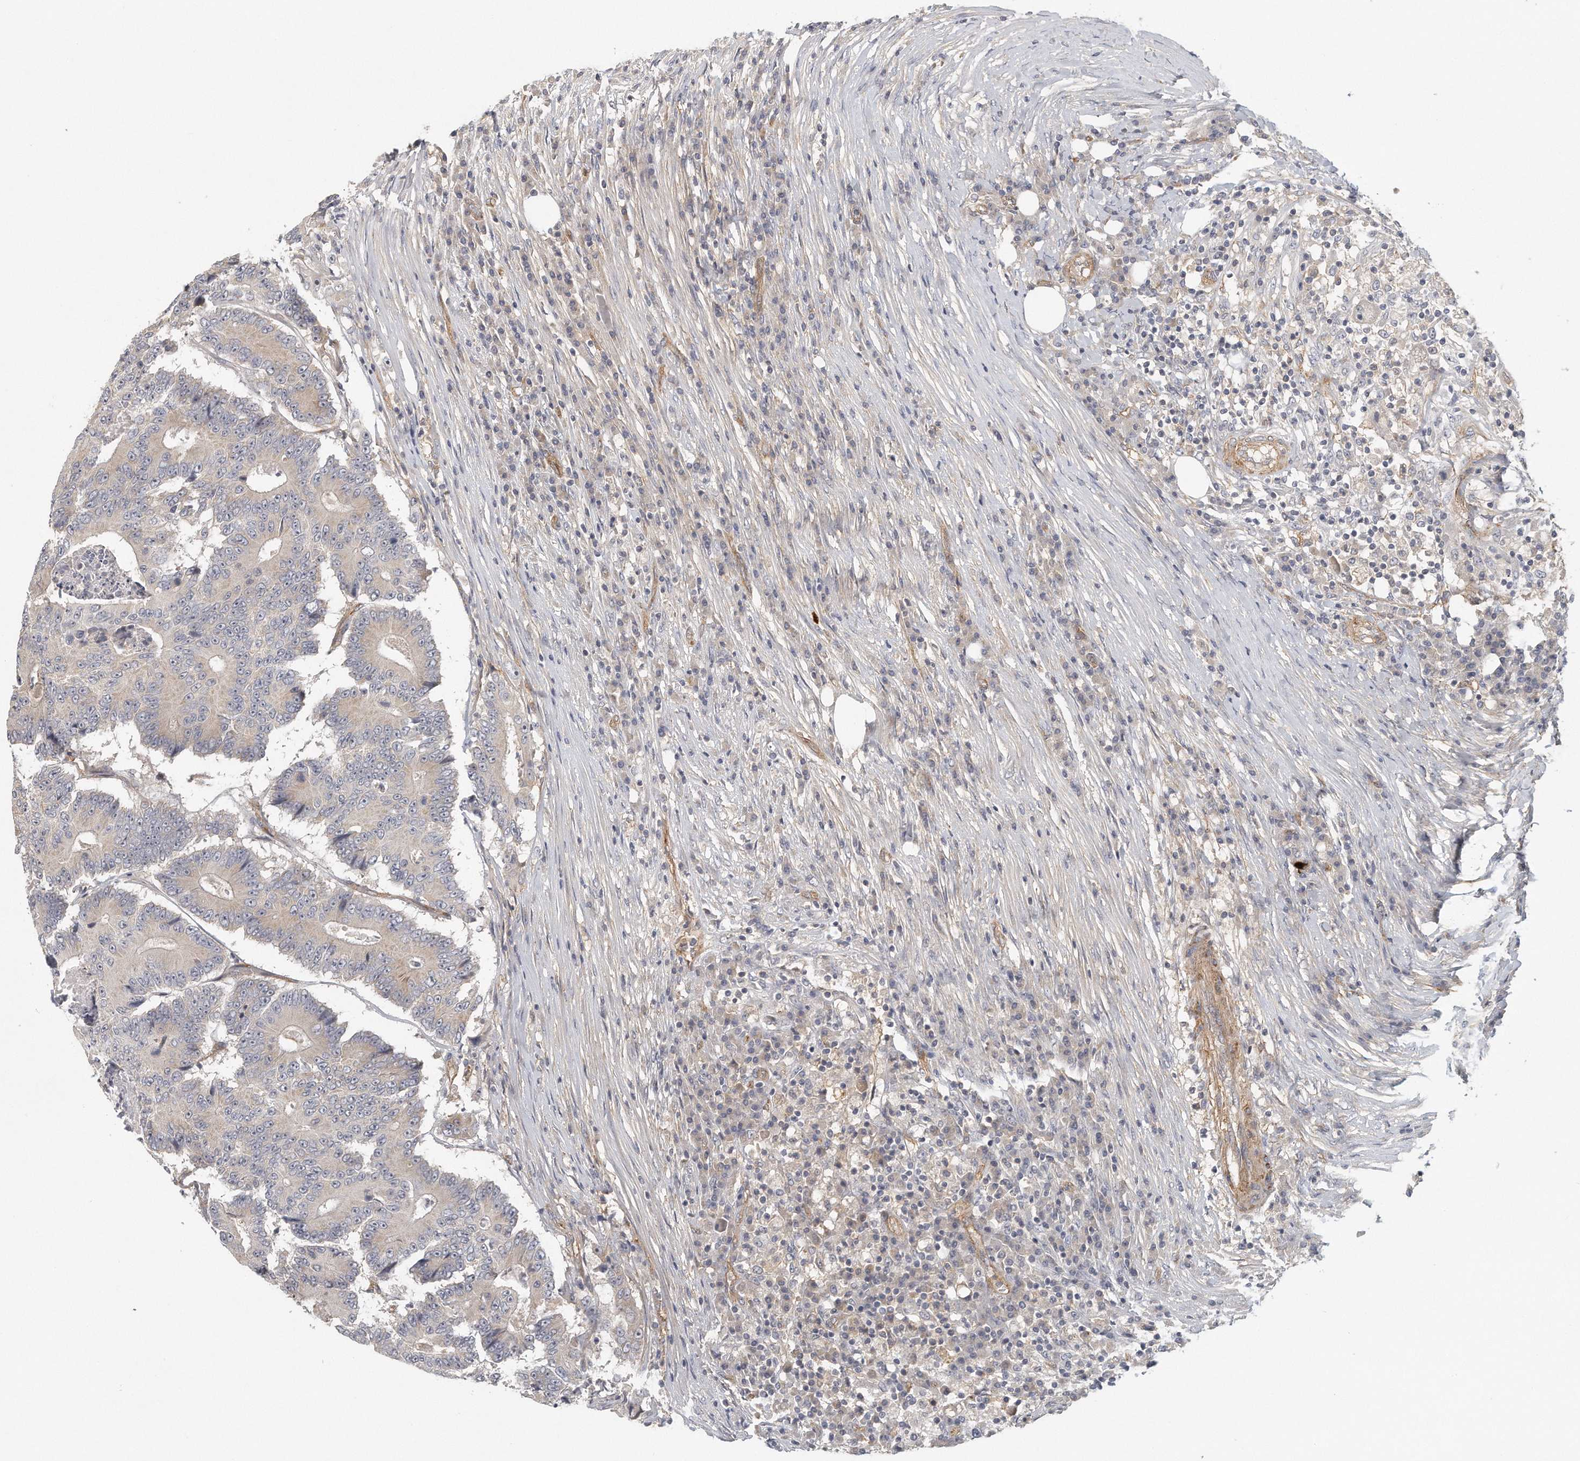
{"staining": {"intensity": "negative", "quantity": "none", "location": "none"}, "tissue": "colorectal cancer", "cell_type": "Tumor cells", "image_type": "cancer", "snomed": [{"axis": "morphology", "description": "Adenocarcinoma, NOS"}, {"axis": "topography", "description": "Colon"}], "caption": "IHC micrograph of neoplastic tissue: adenocarcinoma (colorectal) stained with DAB (3,3'-diaminobenzidine) displays no significant protein staining in tumor cells.", "gene": "MTERF4", "patient": {"sex": "male", "age": 83}}